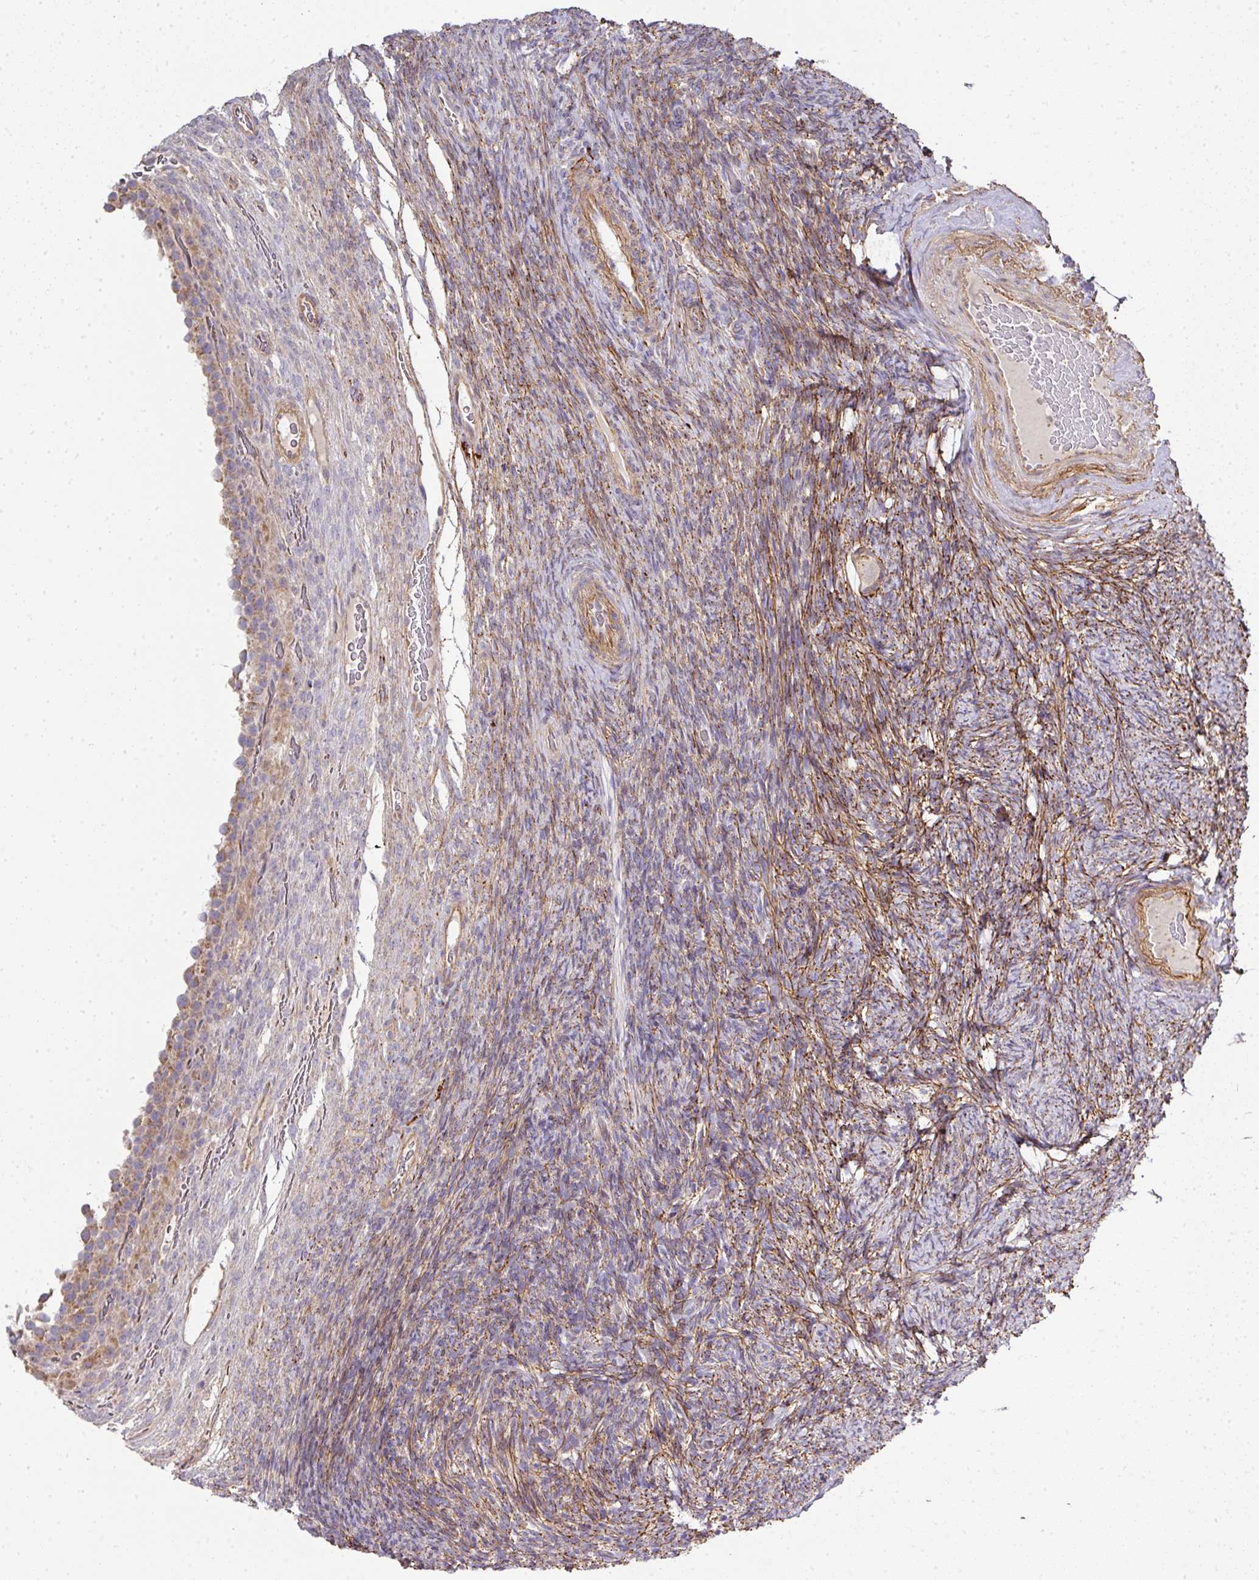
{"staining": {"intensity": "weak", "quantity": ">75%", "location": "cytoplasmic/membranous"}, "tissue": "ovary", "cell_type": "Follicle cells", "image_type": "normal", "snomed": [{"axis": "morphology", "description": "Normal tissue, NOS"}, {"axis": "topography", "description": "Ovary"}], "caption": "Protein staining by immunohistochemistry displays weak cytoplasmic/membranous staining in about >75% of follicle cells in unremarkable ovary. The protein of interest is shown in brown color, while the nuclei are stained blue.", "gene": "STK35", "patient": {"sex": "female", "age": 34}}